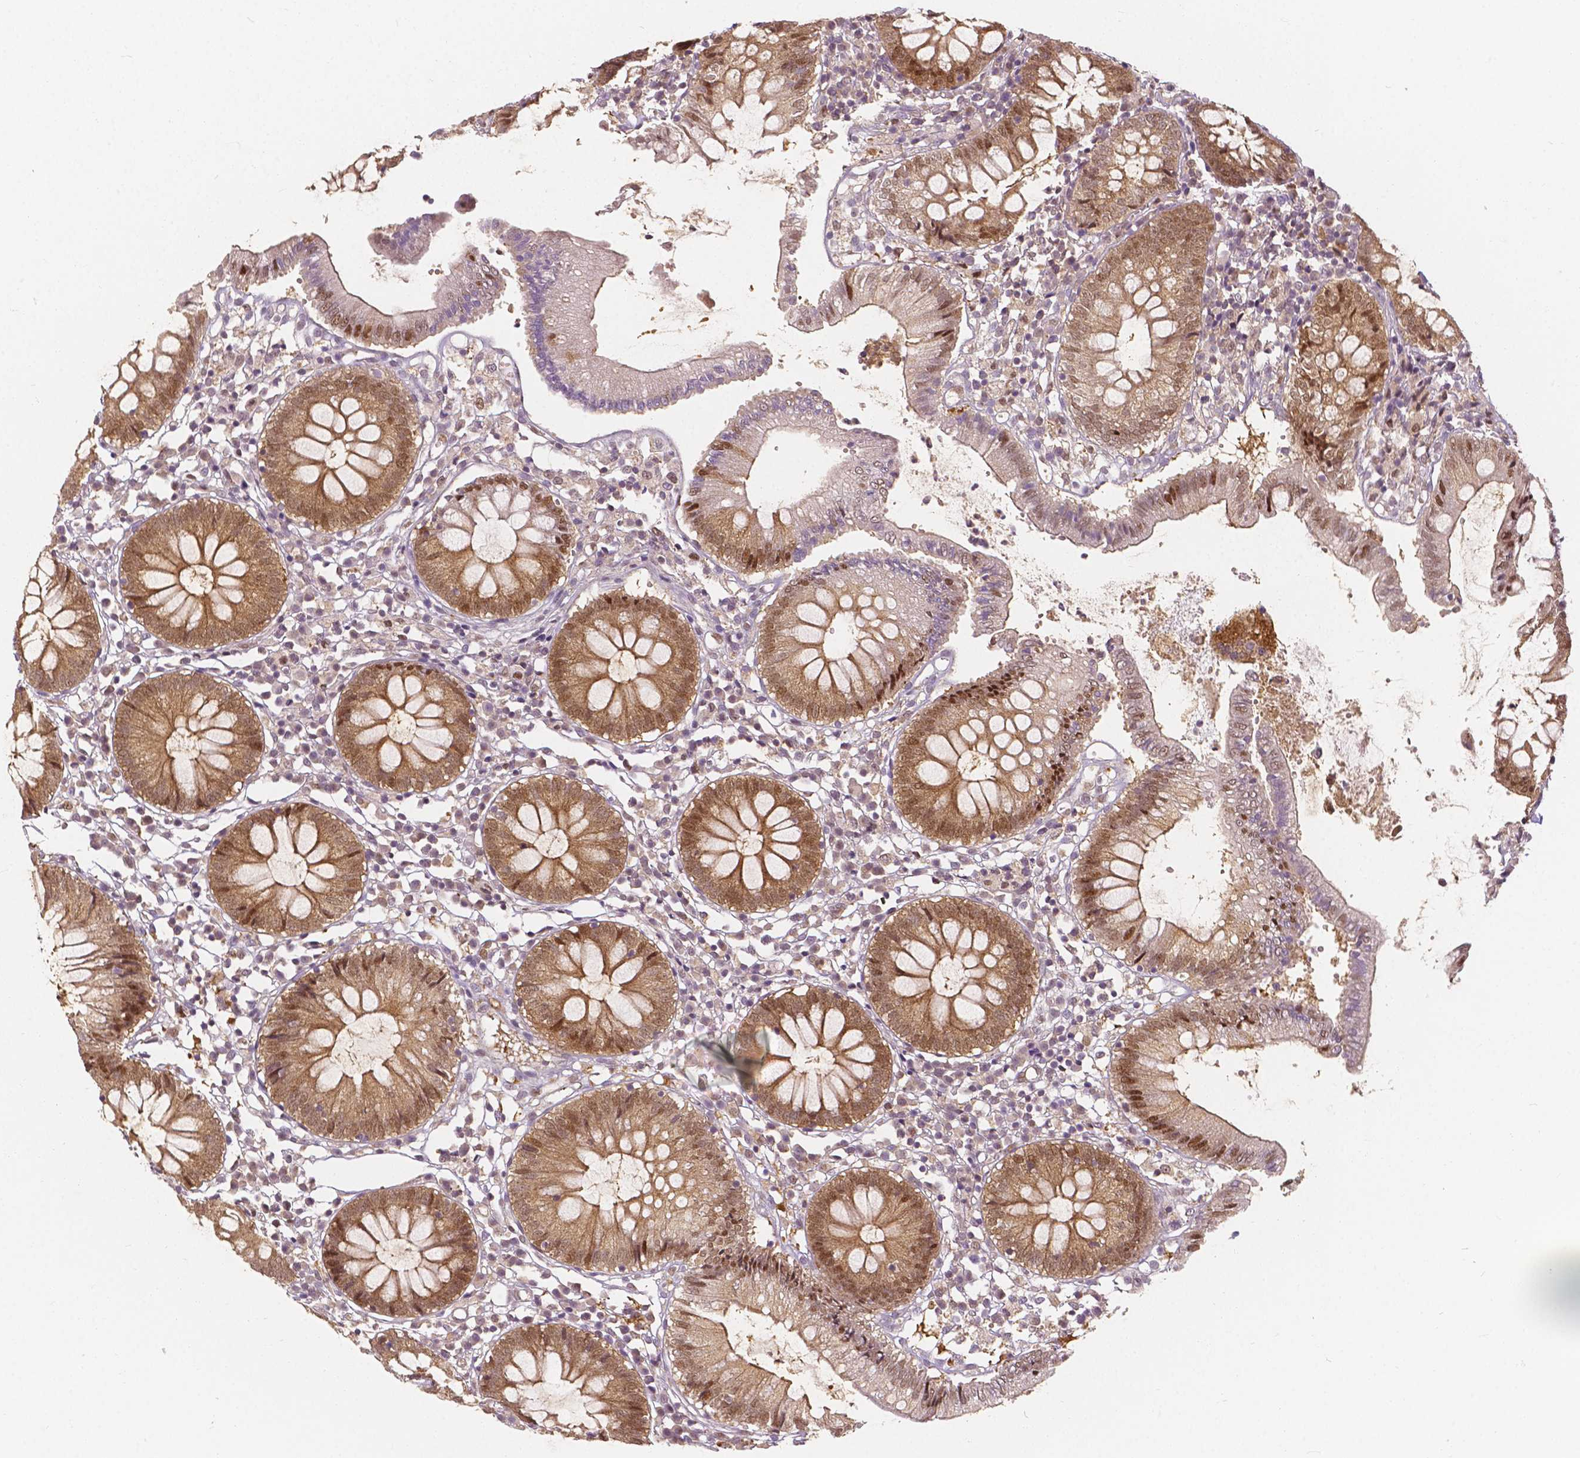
{"staining": {"intensity": "weak", "quantity": ">75%", "location": "cytoplasmic/membranous"}, "tissue": "colon", "cell_type": "Endothelial cells", "image_type": "normal", "snomed": [{"axis": "morphology", "description": "Normal tissue, NOS"}, {"axis": "morphology", "description": "Adenocarcinoma, NOS"}, {"axis": "topography", "description": "Colon"}], "caption": "A micrograph of colon stained for a protein displays weak cytoplasmic/membranous brown staining in endothelial cells. (DAB = brown stain, brightfield microscopy at high magnification).", "gene": "NAPRT", "patient": {"sex": "male", "age": 83}}